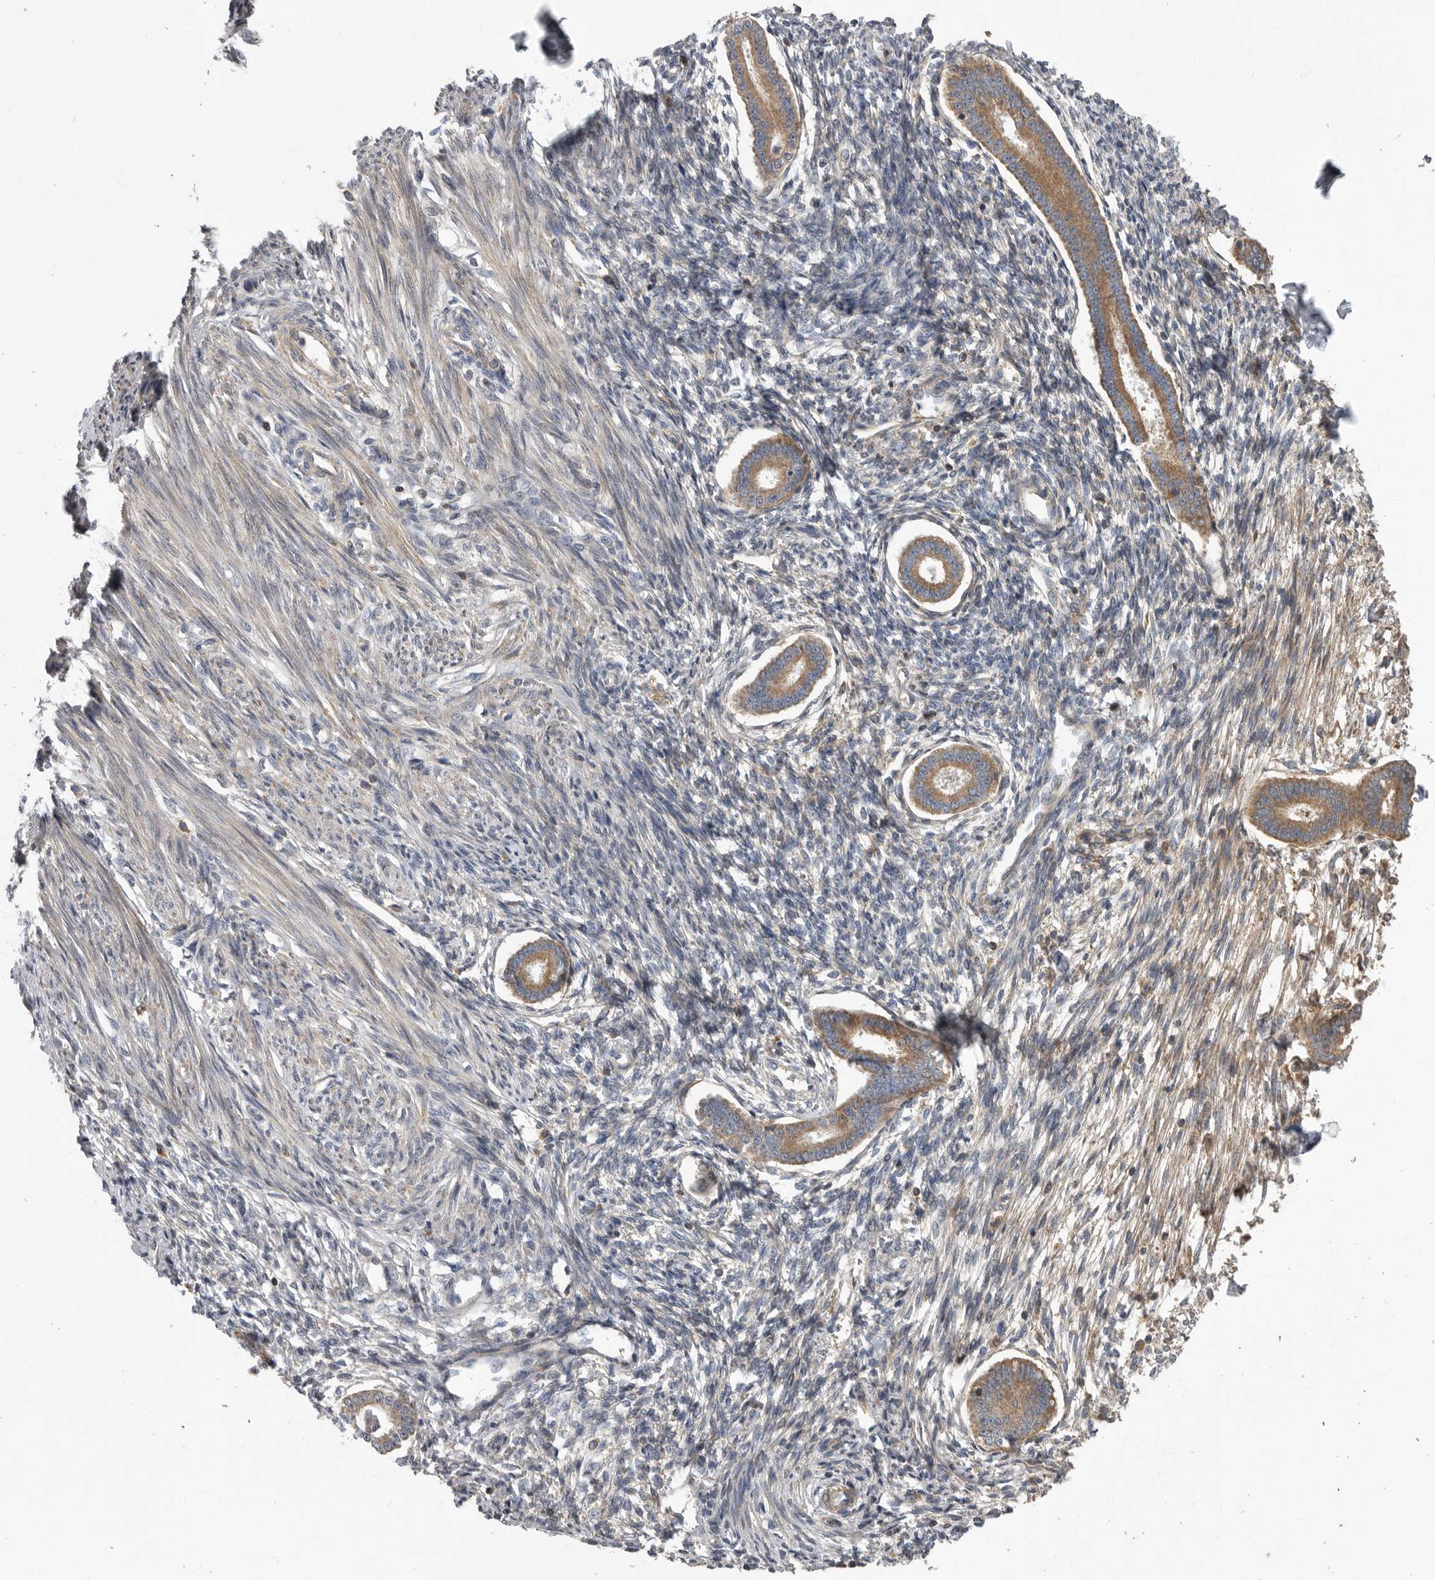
{"staining": {"intensity": "negative", "quantity": "none", "location": "none"}, "tissue": "endometrium", "cell_type": "Cells in endometrial stroma", "image_type": "normal", "snomed": [{"axis": "morphology", "description": "Normal tissue, NOS"}, {"axis": "topography", "description": "Endometrium"}], "caption": "Image shows no protein positivity in cells in endometrial stroma of benign endometrium.", "gene": "CRP", "patient": {"sex": "female", "age": 56}}